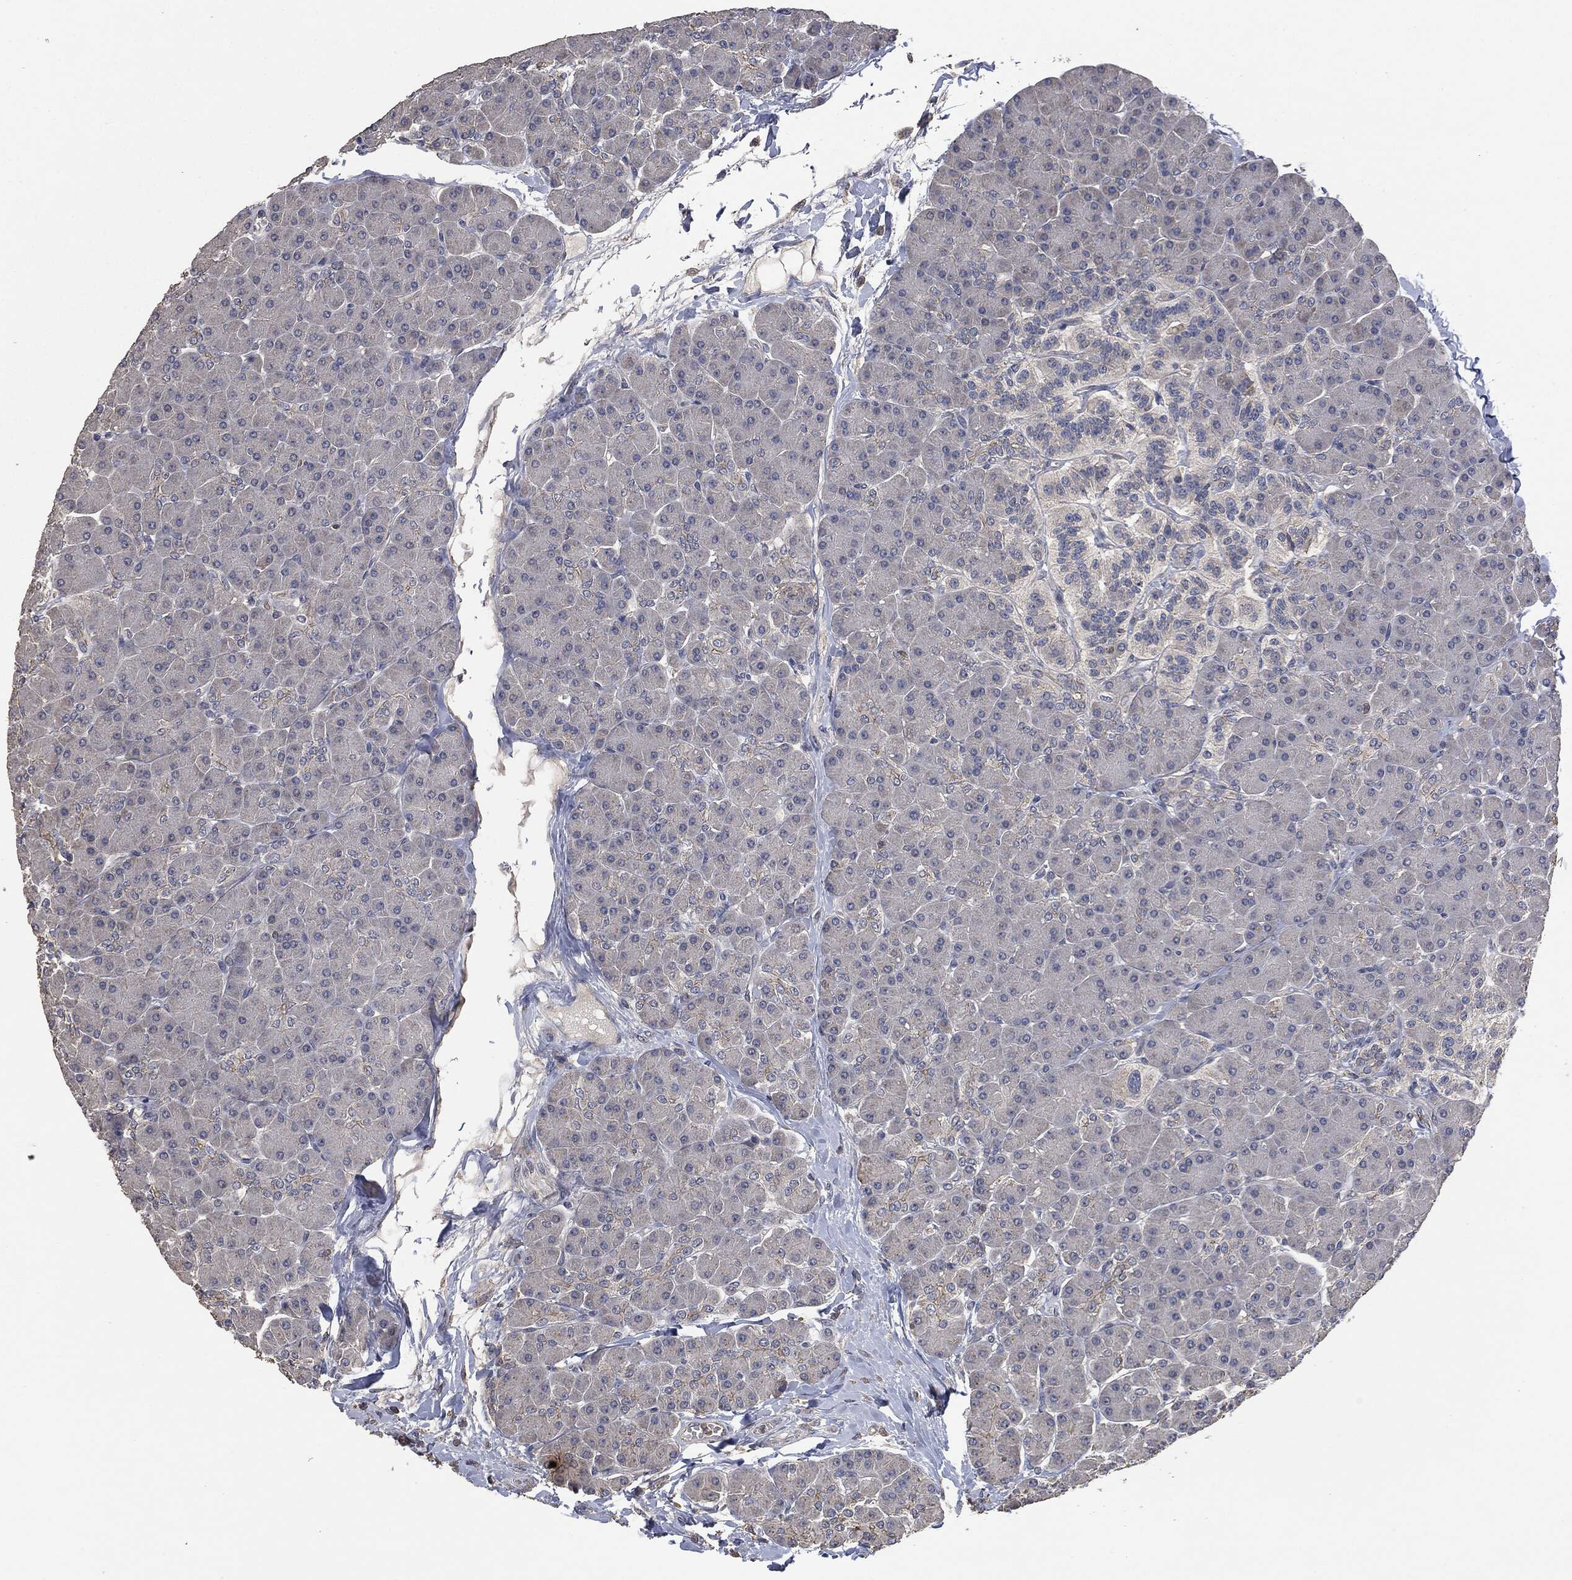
{"staining": {"intensity": "negative", "quantity": "none", "location": "none"}, "tissue": "pancreas", "cell_type": "Exocrine glandular cells", "image_type": "normal", "snomed": [{"axis": "morphology", "description": "Normal tissue, NOS"}, {"axis": "topography", "description": "Pancreas"}], "caption": "This image is of normal pancreas stained with immunohistochemistry to label a protein in brown with the nuclei are counter-stained blue. There is no expression in exocrine glandular cells.", "gene": "MSLN", "patient": {"sex": "female", "age": 44}}